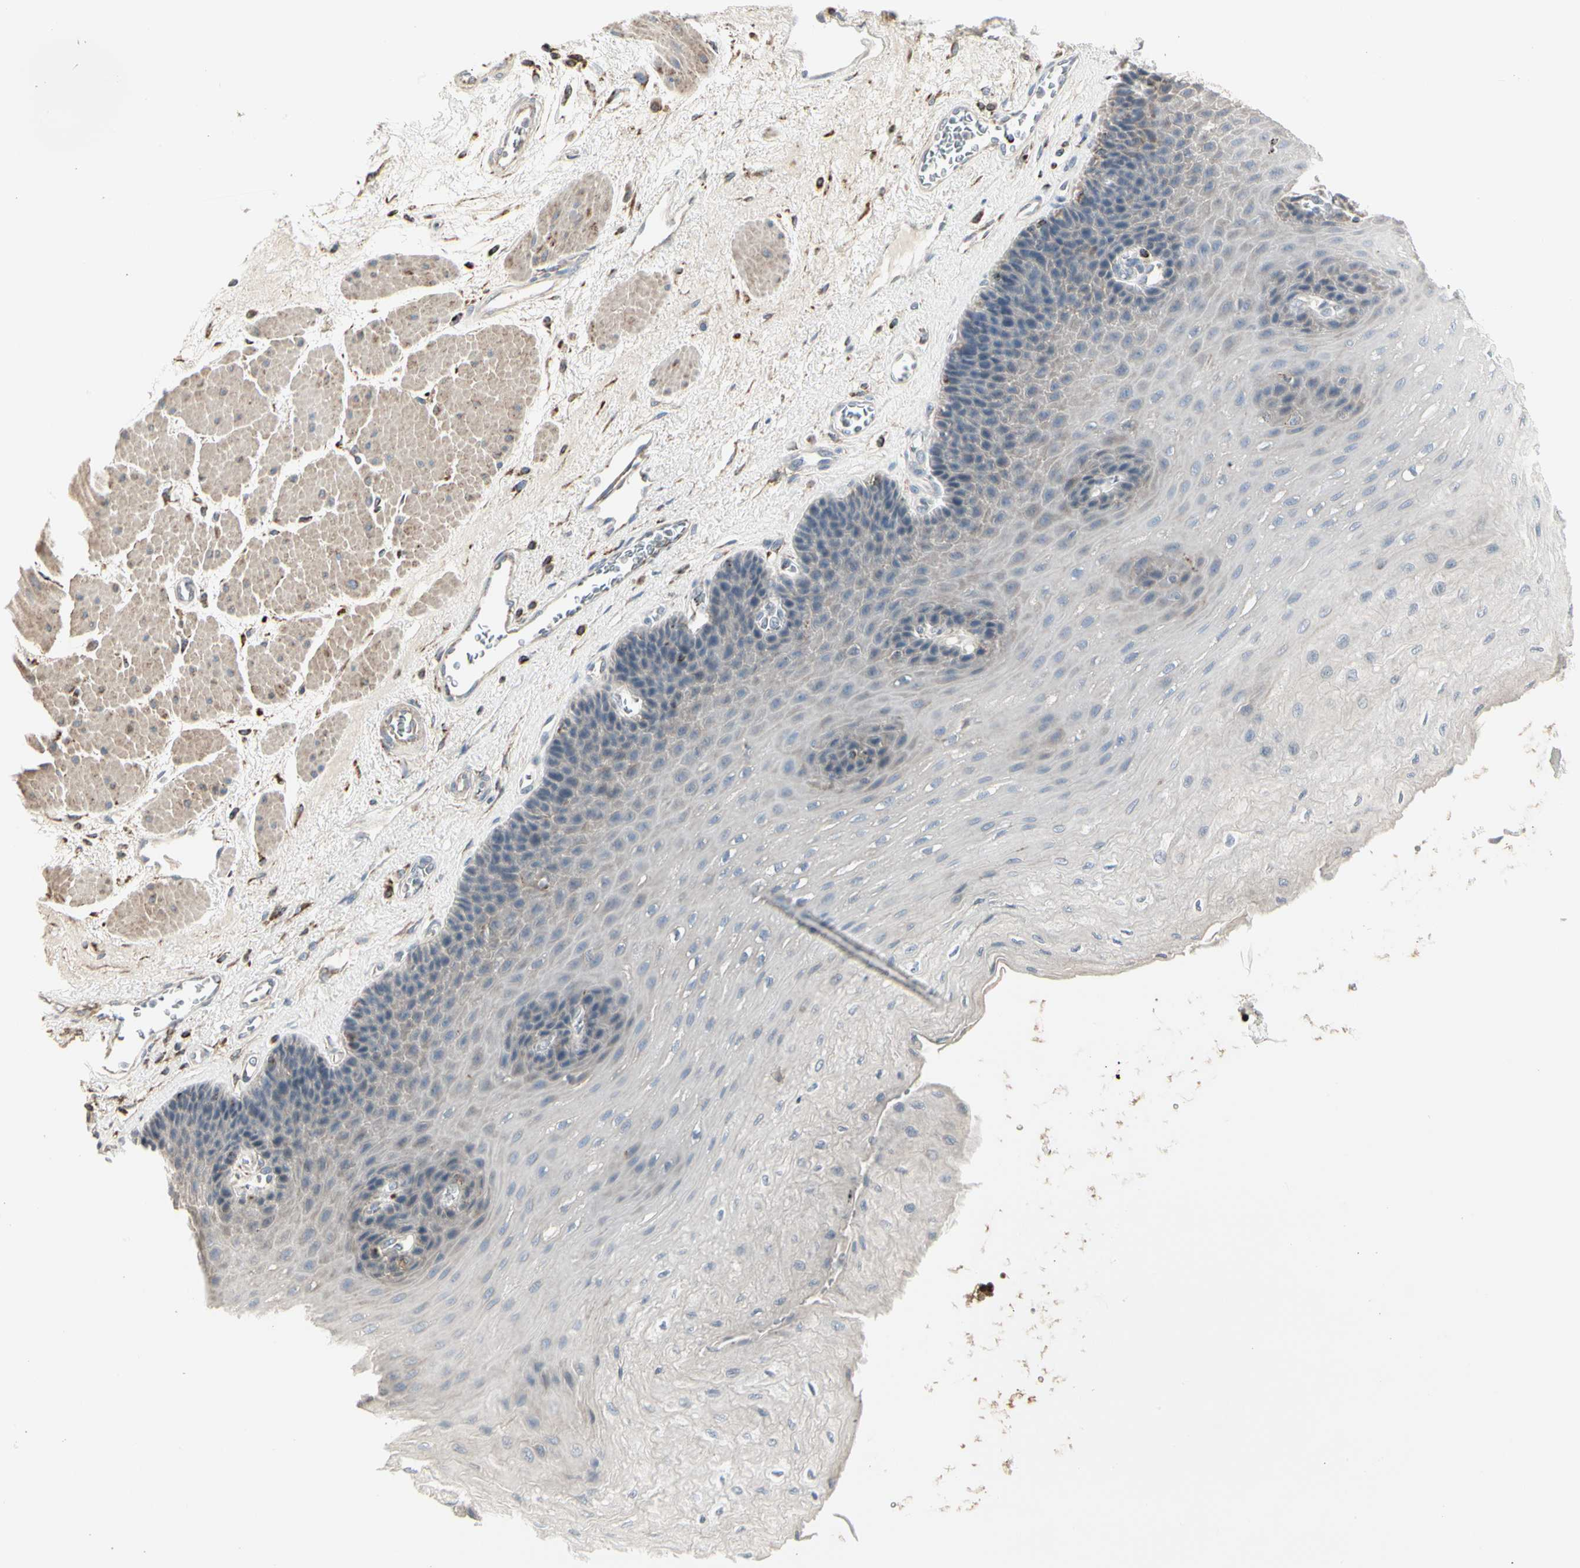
{"staining": {"intensity": "negative", "quantity": "none", "location": "none"}, "tissue": "esophagus", "cell_type": "Squamous epithelial cells", "image_type": "normal", "snomed": [{"axis": "morphology", "description": "Normal tissue, NOS"}, {"axis": "topography", "description": "Esophagus"}], "caption": "DAB (3,3'-diaminobenzidine) immunohistochemical staining of benign esophagus displays no significant staining in squamous epithelial cells.", "gene": "TMEM176A", "patient": {"sex": "female", "age": 72}}